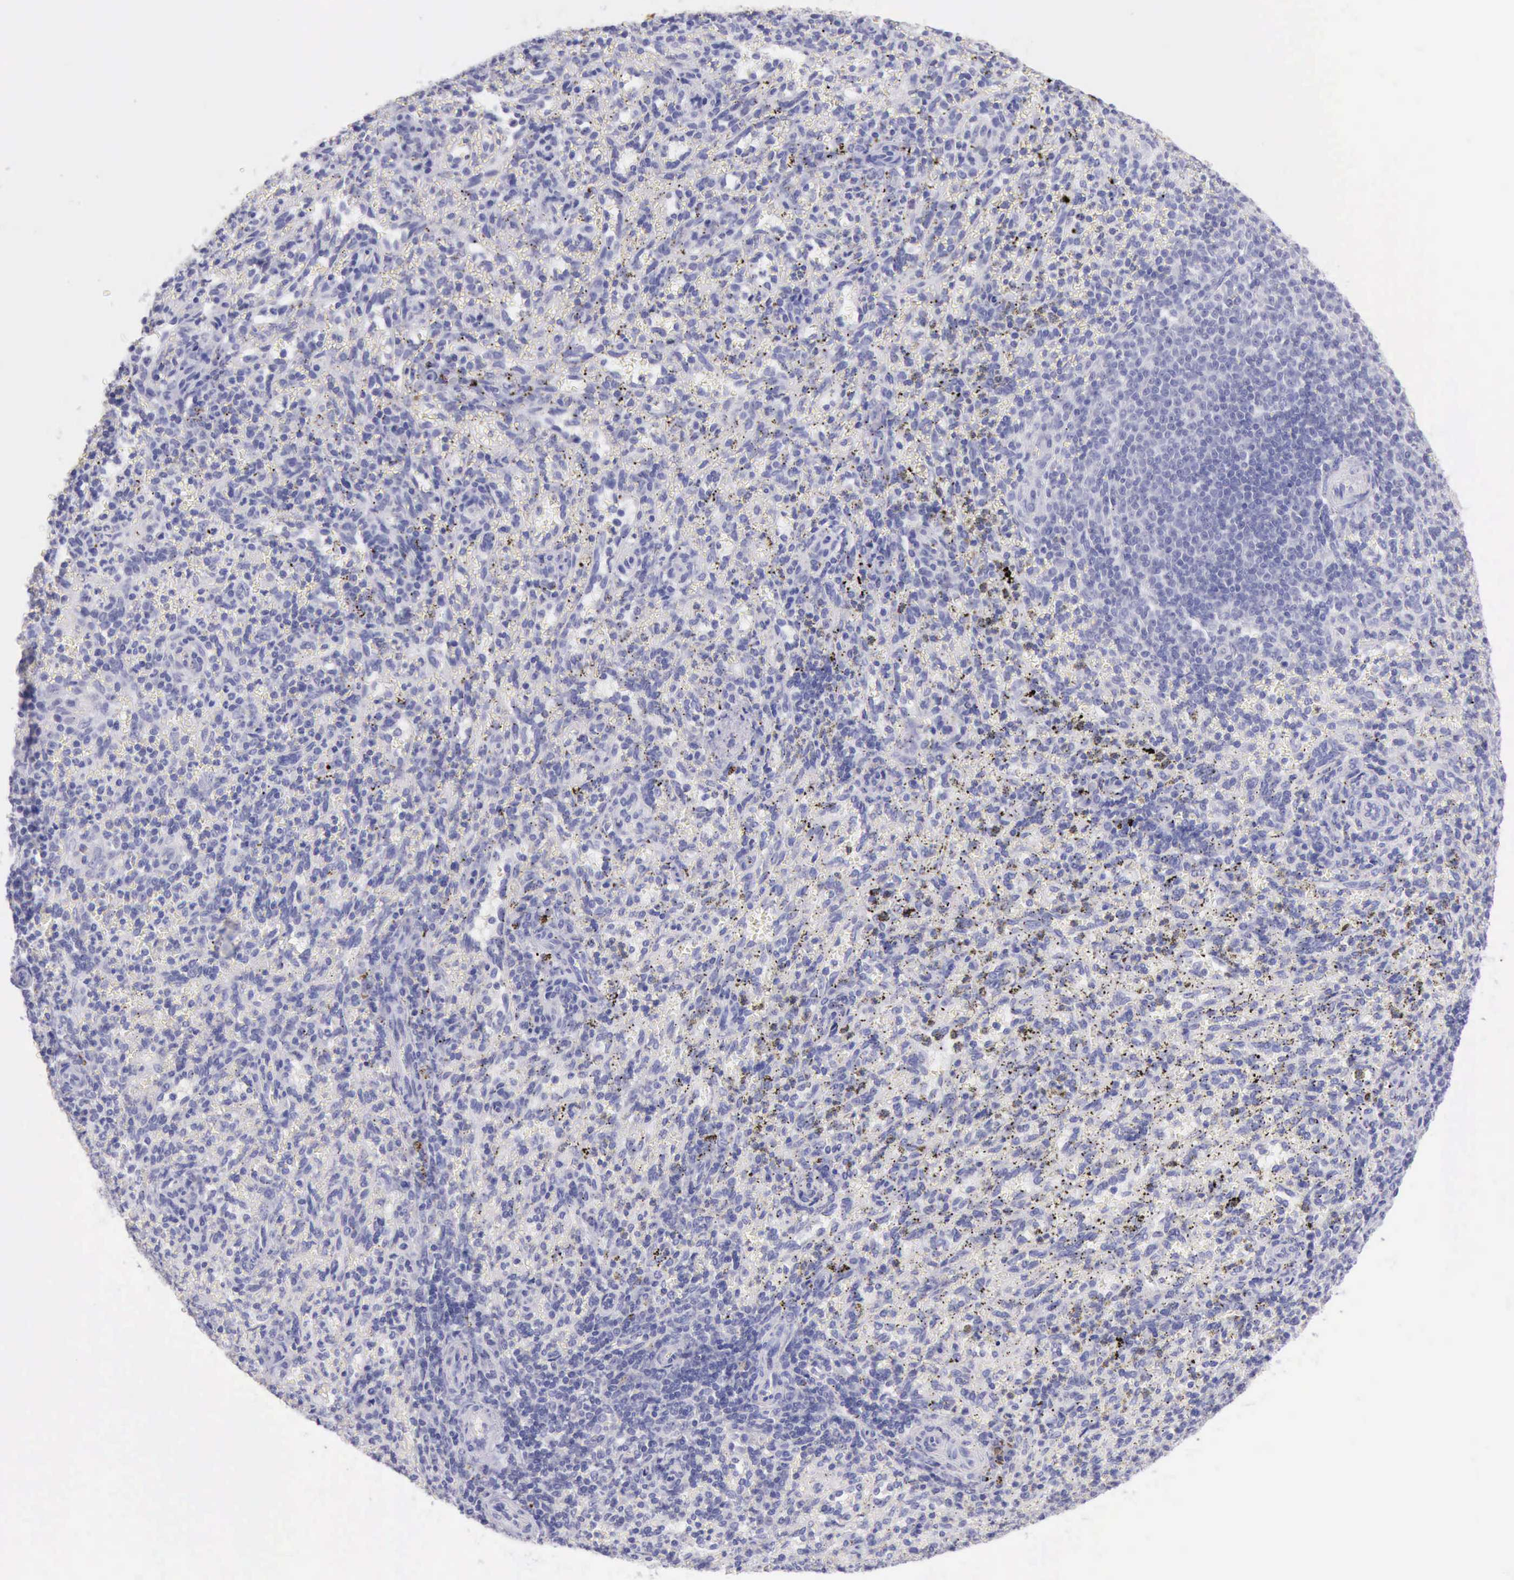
{"staining": {"intensity": "negative", "quantity": "none", "location": "none"}, "tissue": "spleen", "cell_type": "Cells in red pulp", "image_type": "normal", "snomed": [{"axis": "morphology", "description": "Normal tissue, NOS"}, {"axis": "topography", "description": "Spleen"}], "caption": "DAB (3,3'-diaminobenzidine) immunohistochemical staining of benign human spleen demonstrates no significant staining in cells in red pulp. (DAB immunohistochemistry (IHC), high magnification).", "gene": "LRFN5", "patient": {"sex": "female", "age": 10}}